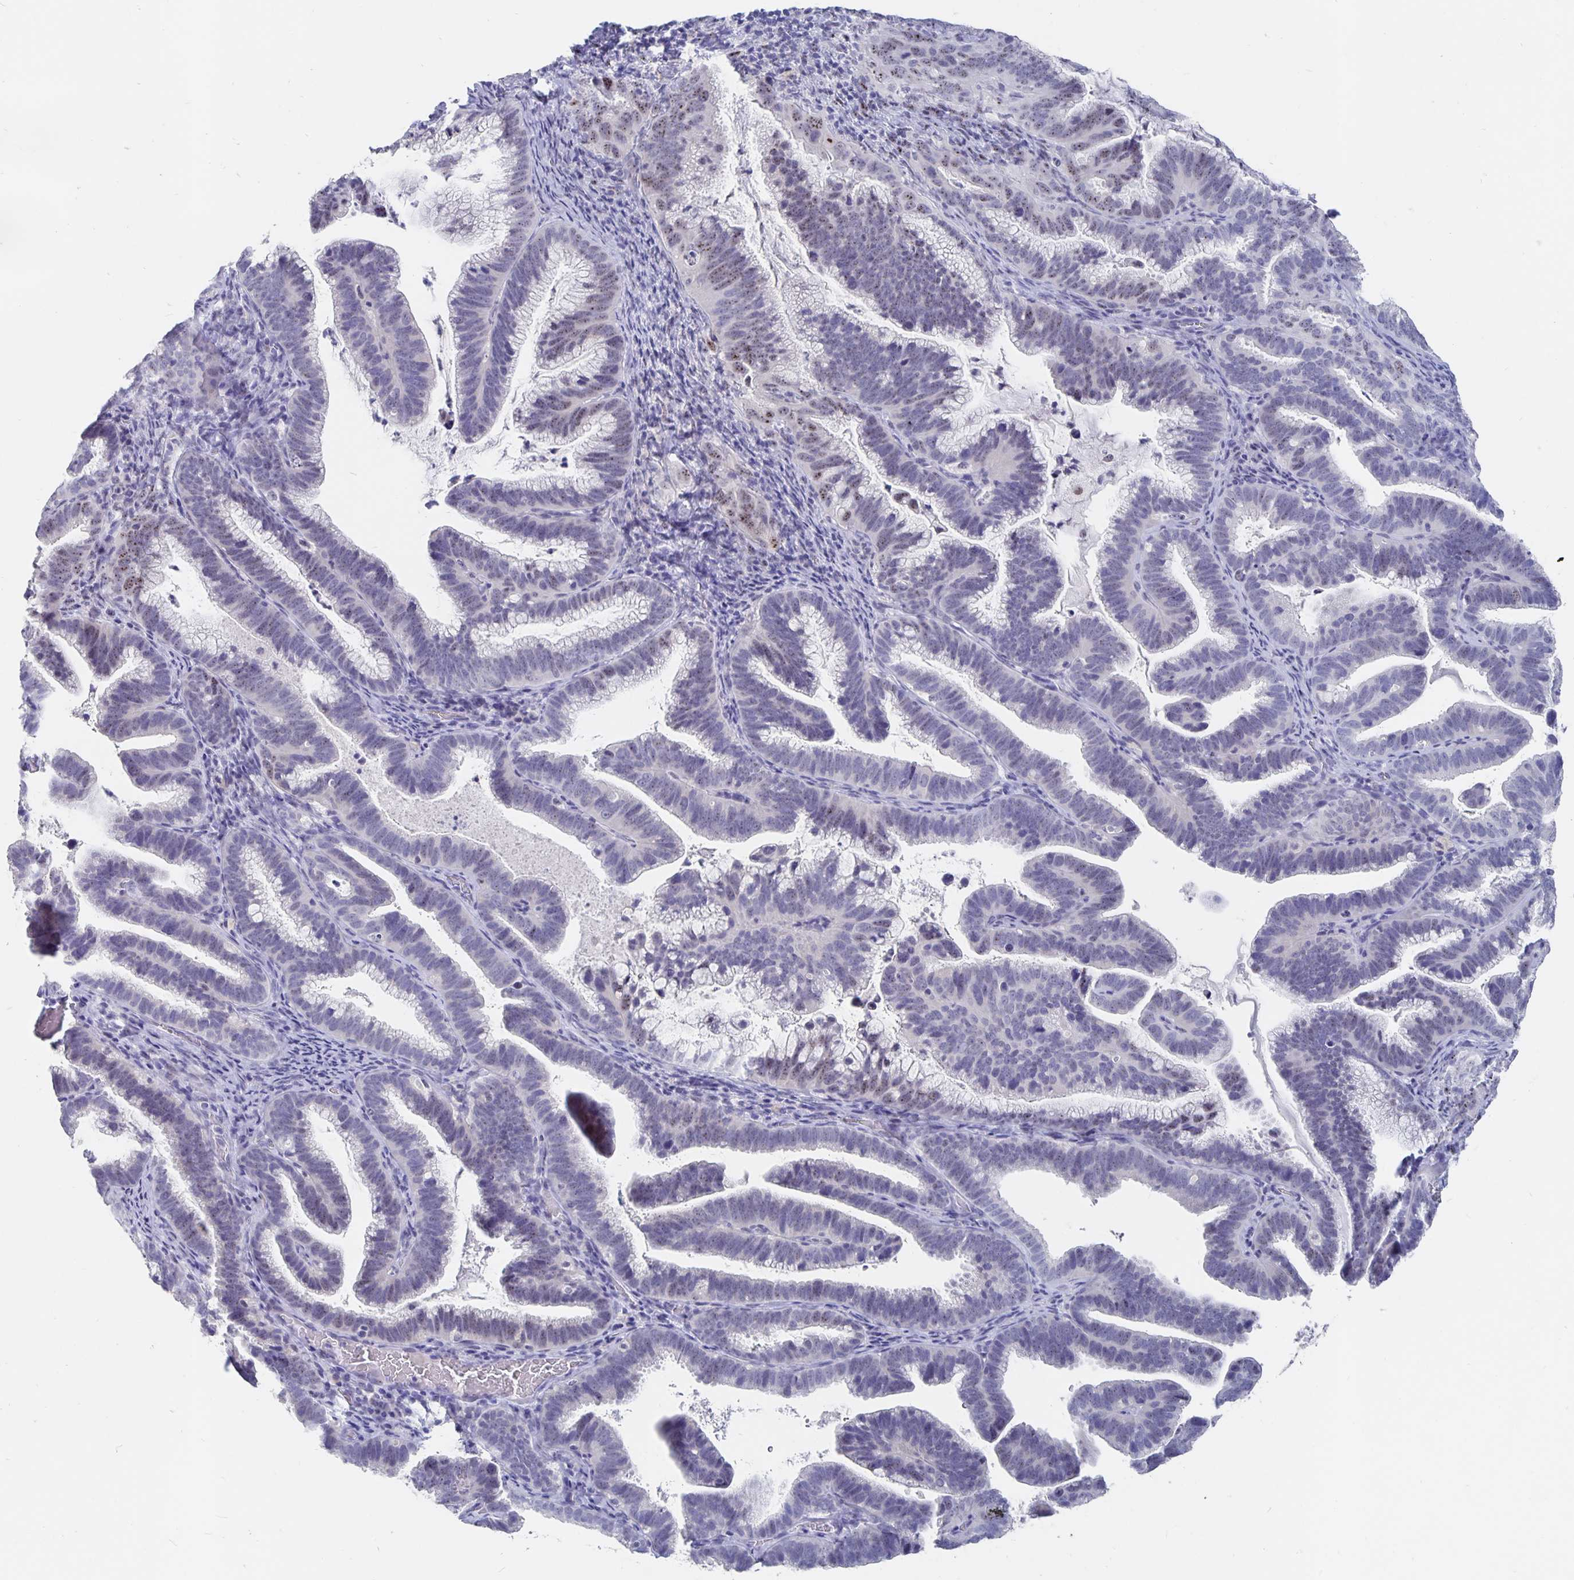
{"staining": {"intensity": "weak", "quantity": "<25%", "location": "nuclear"}, "tissue": "cervical cancer", "cell_type": "Tumor cells", "image_type": "cancer", "snomed": [{"axis": "morphology", "description": "Adenocarcinoma, NOS"}, {"axis": "topography", "description": "Cervix"}], "caption": "DAB immunohistochemical staining of human cervical cancer (adenocarcinoma) demonstrates no significant positivity in tumor cells.", "gene": "SMOC1", "patient": {"sex": "female", "age": 61}}